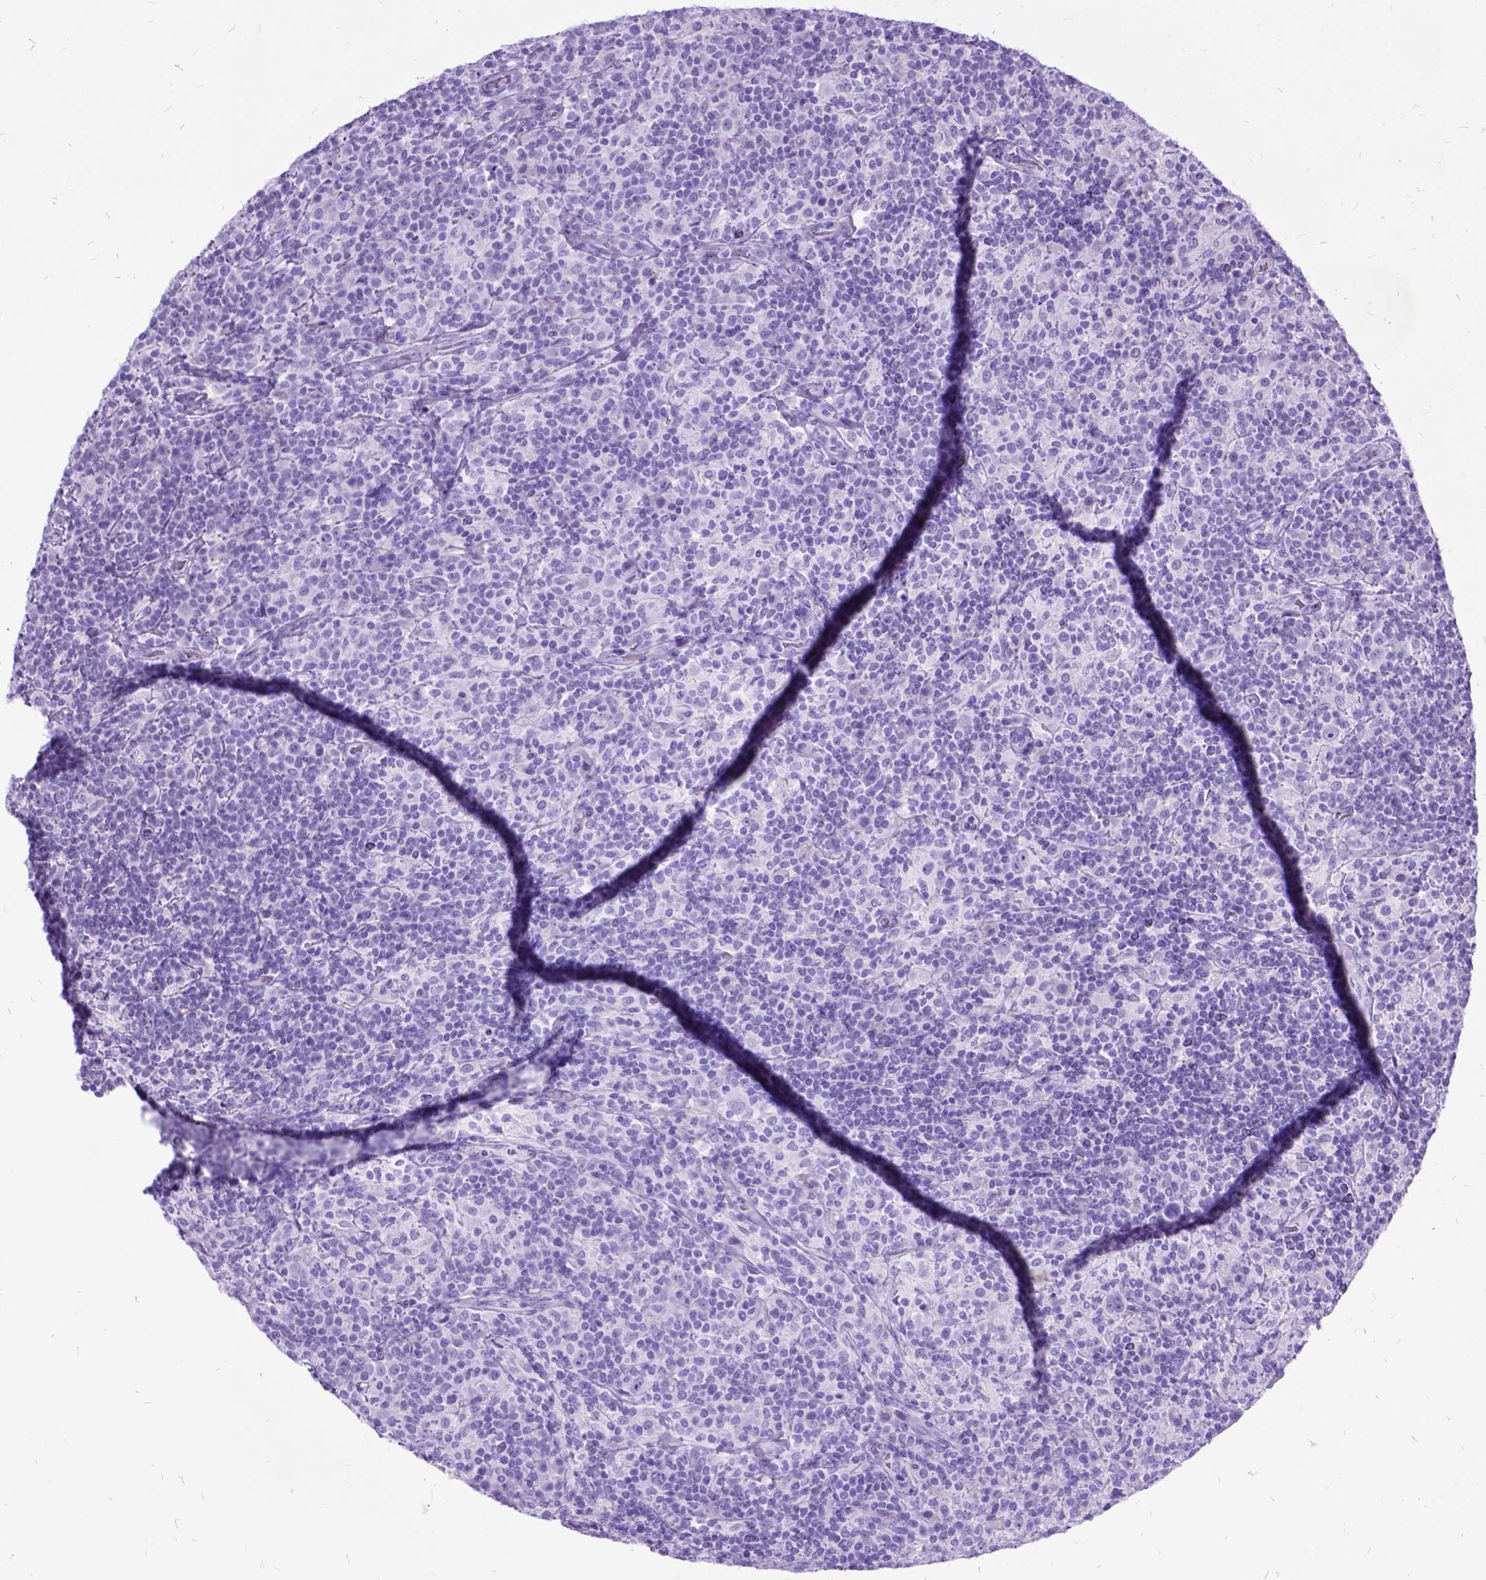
{"staining": {"intensity": "negative", "quantity": "none", "location": "none"}, "tissue": "lymphoma", "cell_type": "Tumor cells", "image_type": "cancer", "snomed": [{"axis": "morphology", "description": "Hodgkin's disease, NOS"}, {"axis": "topography", "description": "Lymph node"}], "caption": "The micrograph displays no significant positivity in tumor cells of lymphoma. The staining is performed using DAB (3,3'-diaminobenzidine) brown chromogen with nuclei counter-stained in using hematoxylin.", "gene": "DNAH2", "patient": {"sex": "male", "age": 70}}